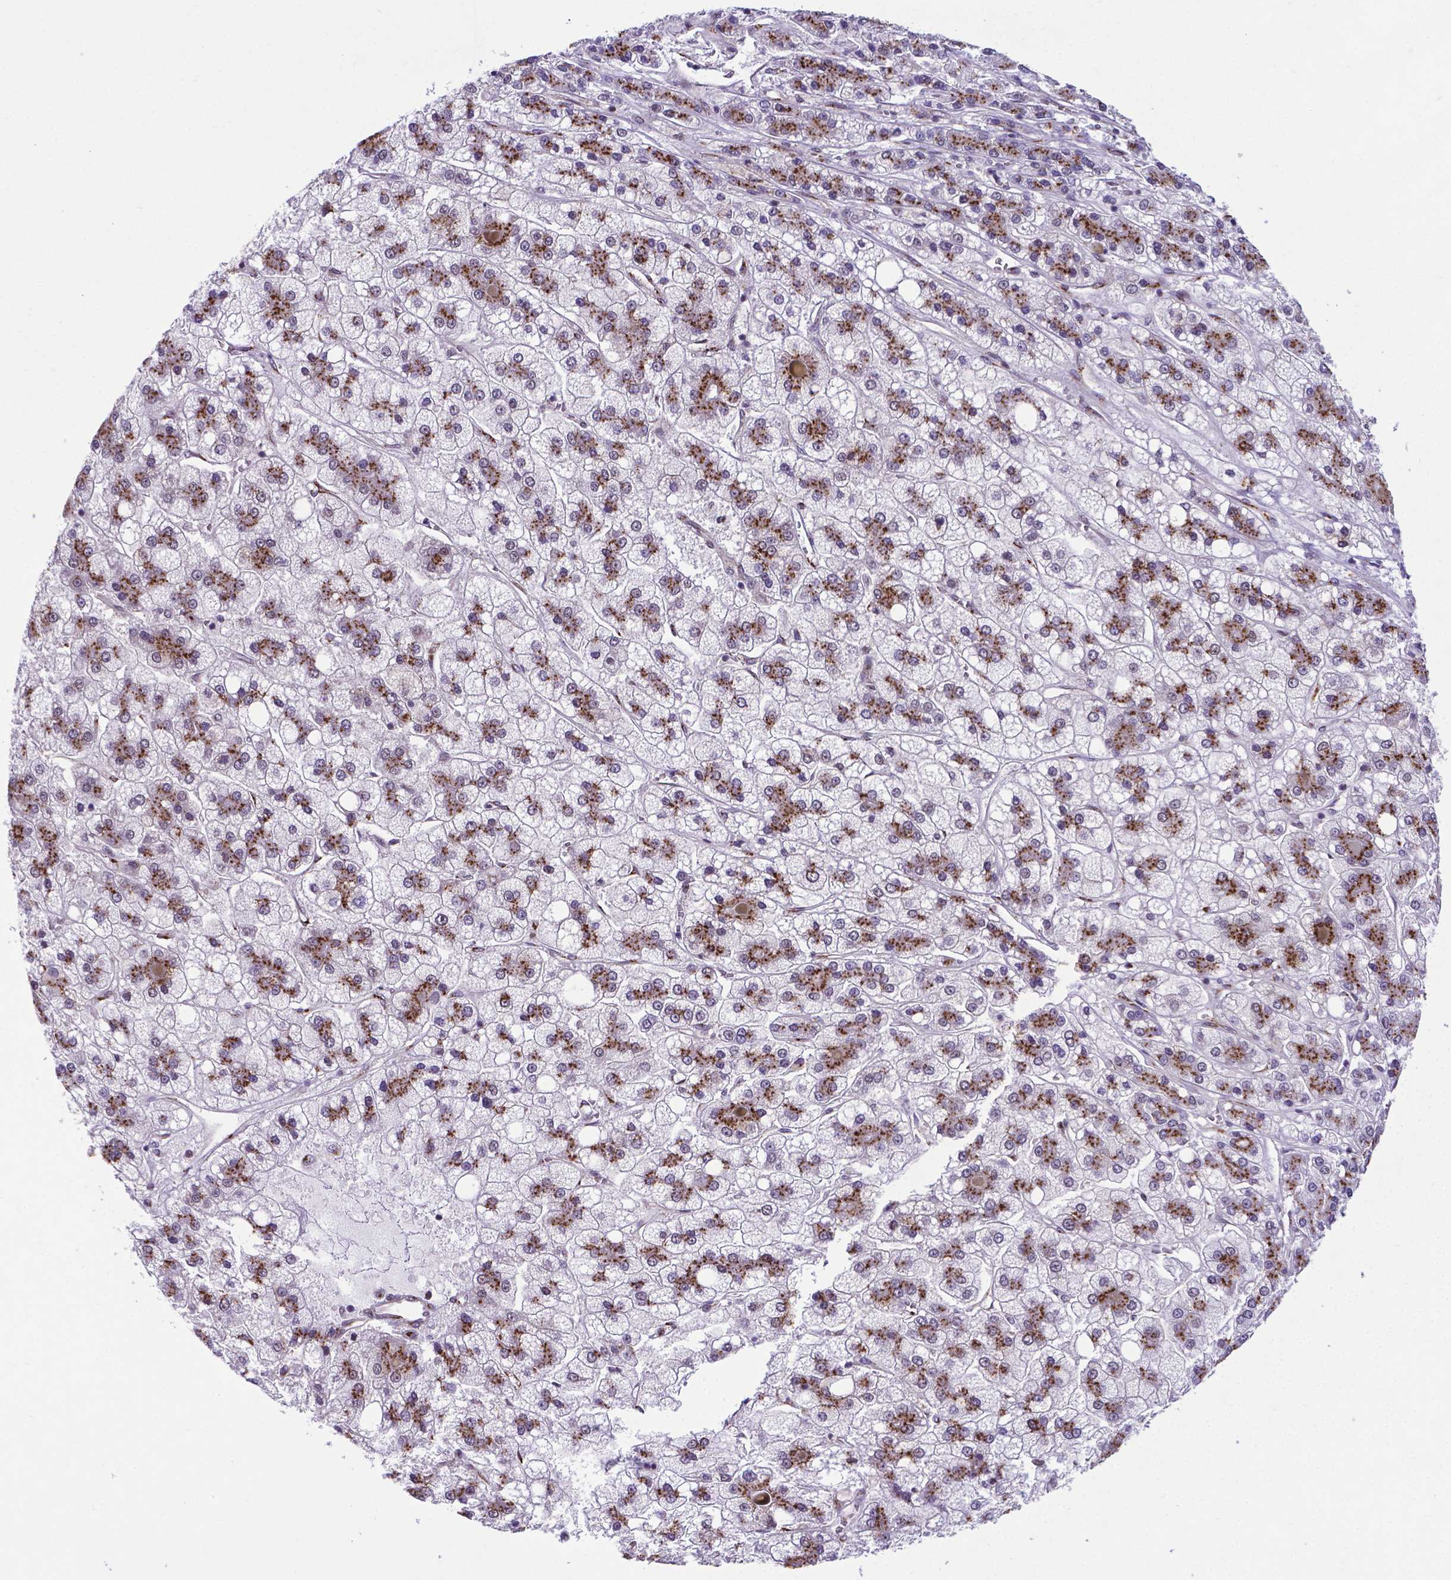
{"staining": {"intensity": "moderate", "quantity": "25%-75%", "location": "cytoplasmic/membranous"}, "tissue": "liver cancer", "cell_type": "Tumor cells", "image_type": "cancer", "snomed": [{"axis": "morphology", "description": "Carcinoma, Hepatocellular, NOS"}, {"axis": "topography", "description": "Liver"}], "caption": "Immunohistochemistry (DAB (3,3'-diaminobenzidine)) staining of liver cancer (hepatocellular carcinoma) reveals moderate cytoplasmic/membranous protein positivity in about 25%-75% of tumor cells. (DAB (3,3'-diaminobenzidine) IHC, brown staining for protein, blue staining for nuclei).", "gene": "MRPL10", "patient": {"sex": "male", "age": 73}}